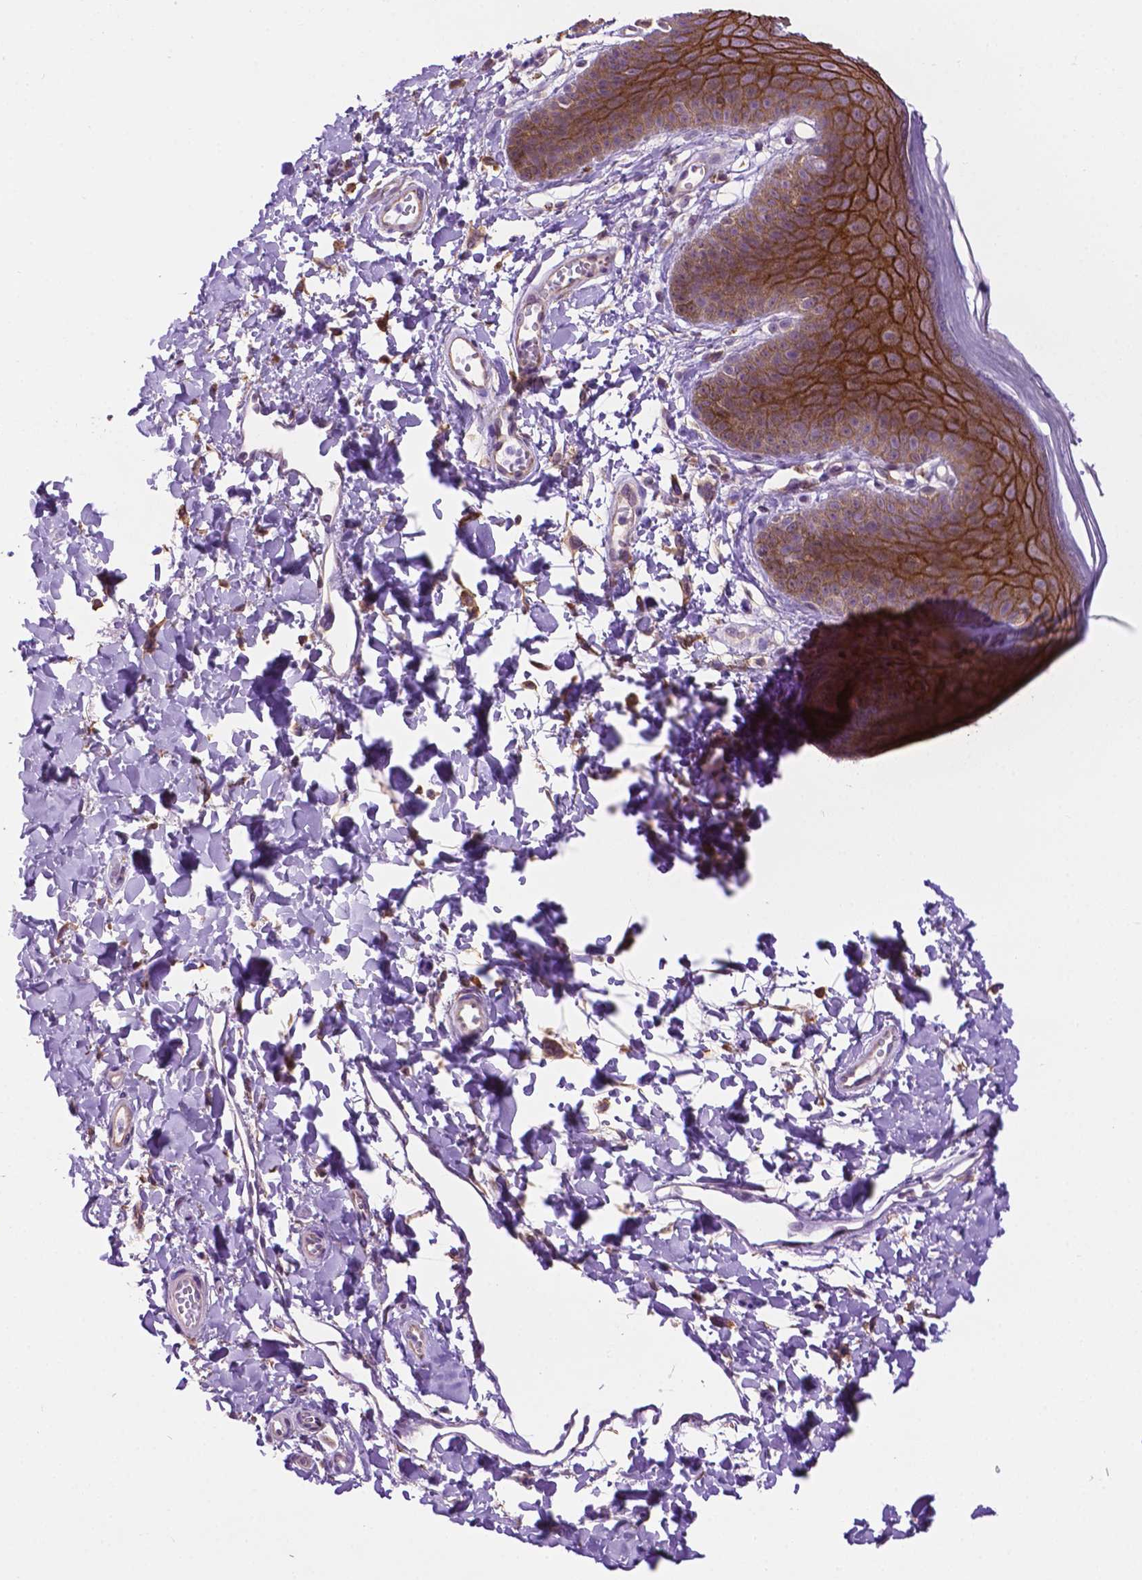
{"staining": {"intensity": "moderate", "quantity": "25%-75%", "location": "cytoplasmic/membranous"}, "tissue": "skin", "cell_type": "Epidermal cells", "image_type": "normal", "snomed": [{"axis": "morphology", "description": "Normal tissue, NOS"}, {"axis": "topography", "description": "Anal"}], "caption": "Immunohistochemistry staining of benign skin, which exhibits medium levels of moderate cytoplasmic/membranous staining in approximately 25%-75% of epidermal cells indicating moderate cytoplasmic/membranous protein expression. The staining was performed using DAB (brown) for protein detection and nuclei were counterstained in hematoxylin (blue).", "gene": "TACSTD2", "patient": {"sex": "male", "age": 53}}